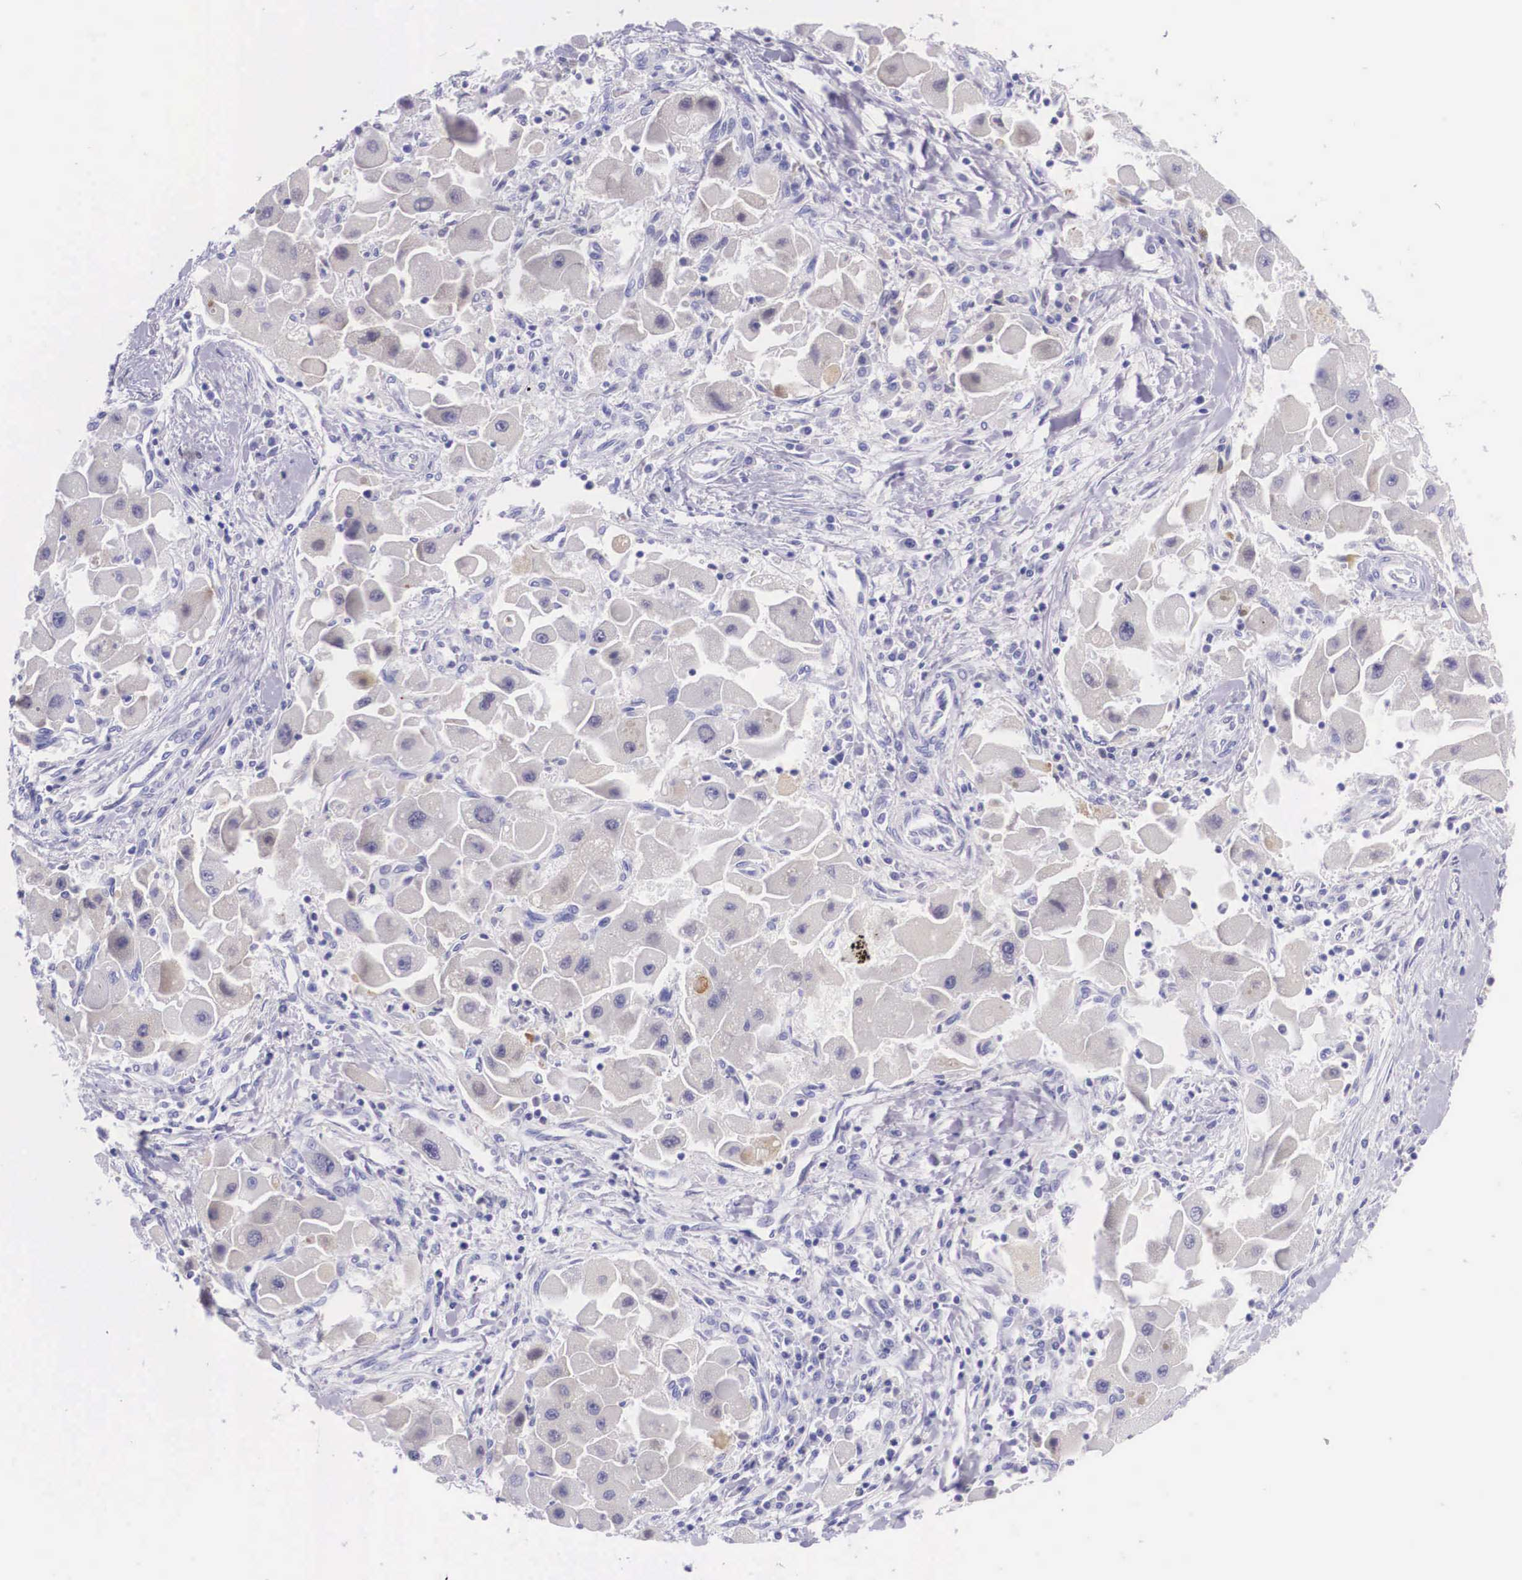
{"staining": {"intensity": "moderate", "quantity": ">75%", "location": "cytoplasmic/membranous"}, "tissue": "liver cancer", "cell_type": "Tumor cells", "image_type": "cancer", "snomed": [{"axis": "morphology", "description": "Carcinoma, Hepatocellular, NOS"}, {"axis": "topography", "description": "Liver"}], "caption": "Protein expression analysis of human hepatocellular carcinoma (liver) reveals moderate cytoplasmic/membranous positivity in about >75% of tumor cells.", "gene": "PLG", "patient": {"sex": "male", "age": 24}}